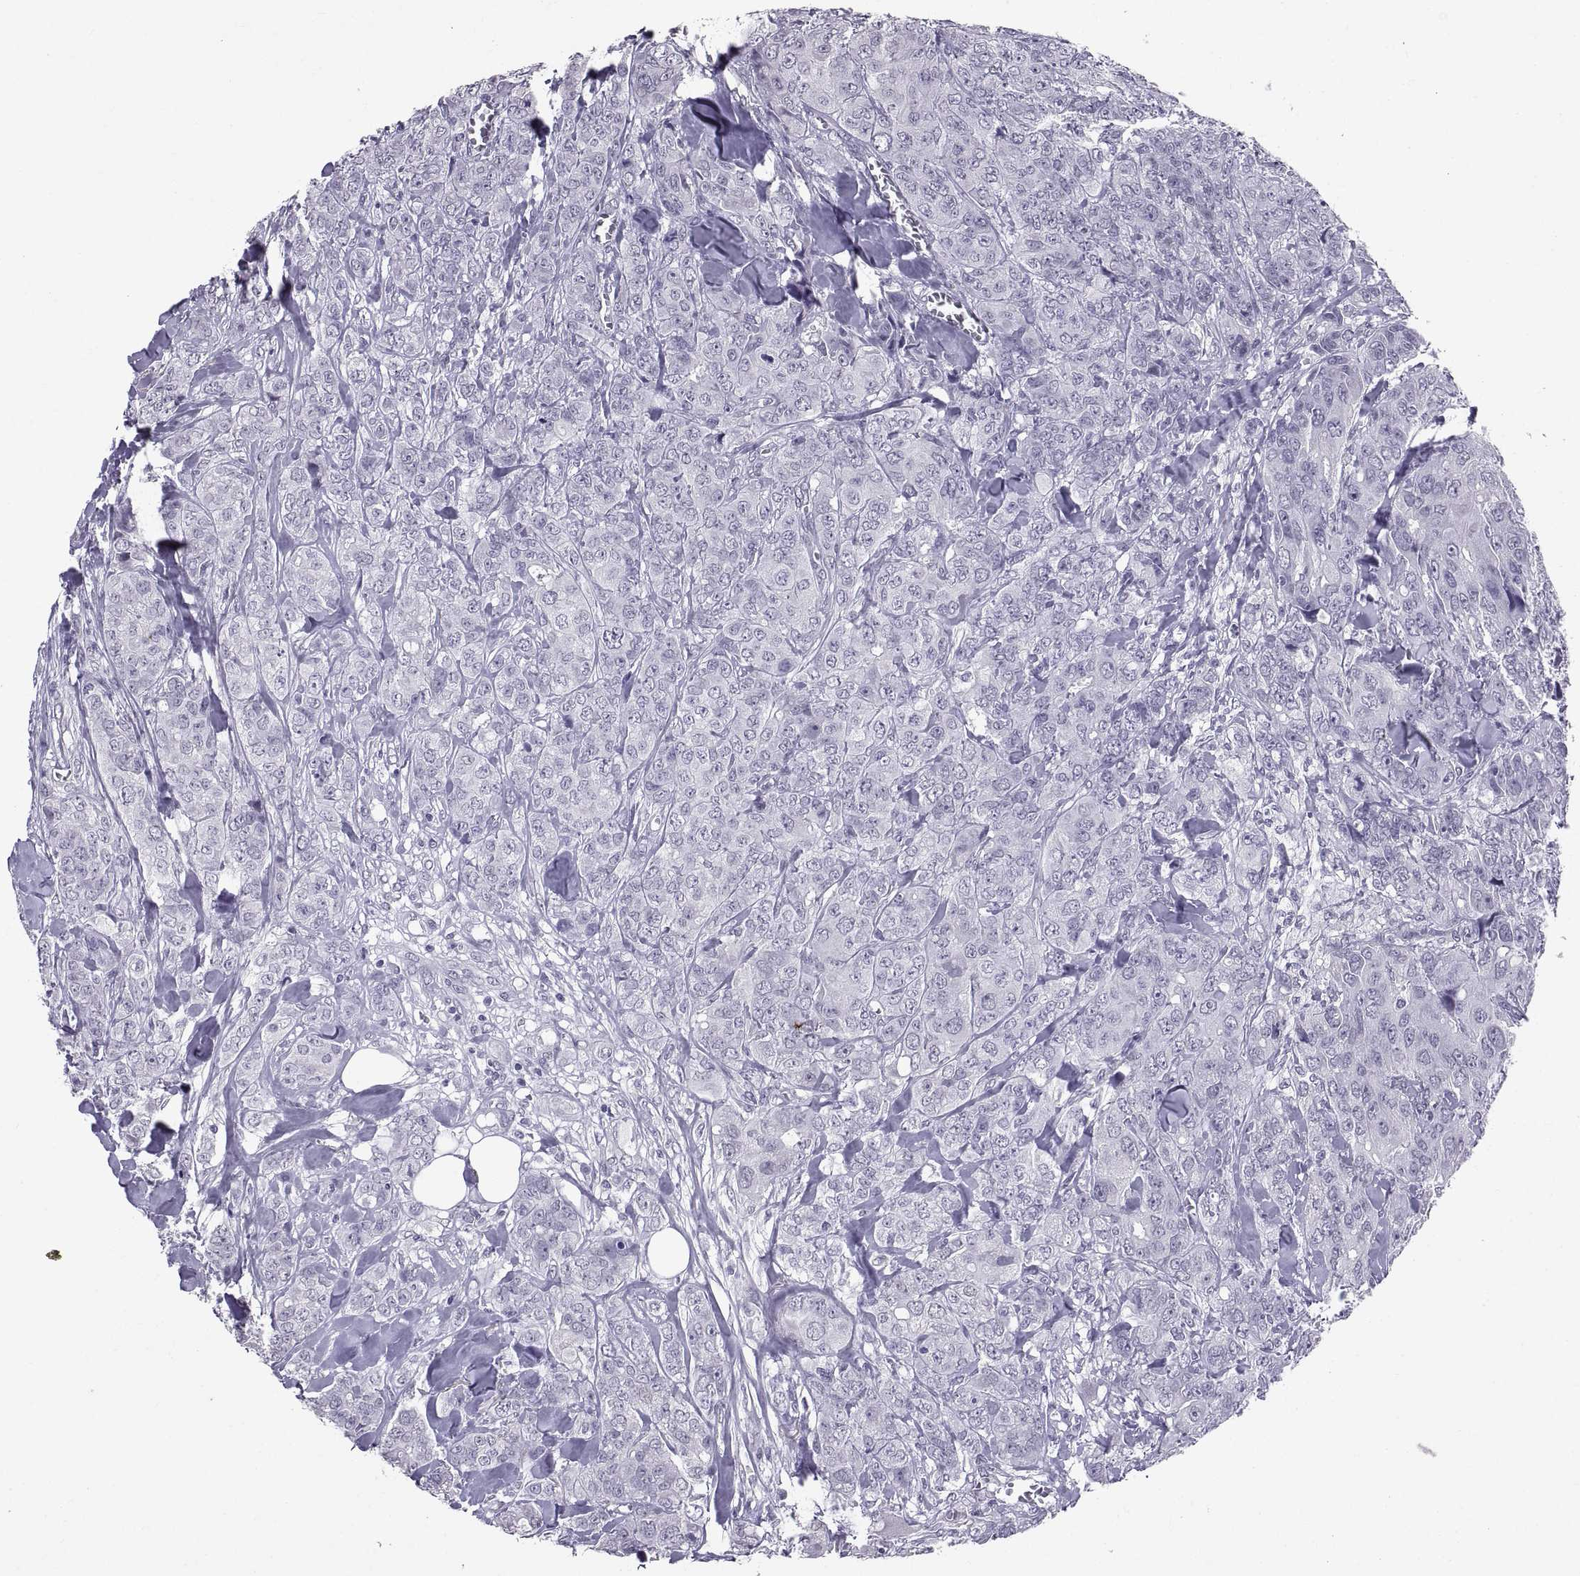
{"staining": {"intensity": "negative", "quantity": "none", "location": "none"}, "tissue": "breast cancer", "cell_type": "Tumor cells", "image_type": "cancer", "snomed": [{"axis": "morphology", "description": "Duct carcinoma"}, {"axis": "topography", "description": "Breast"}], "caption": "The IHC micrograph has no significant staining in tumor cells of breast cancer tissue. (IHC, brightfield microscopy, high magnification).", "gene": "KRT77", "patient": {"sex": "female", "age": 43}}